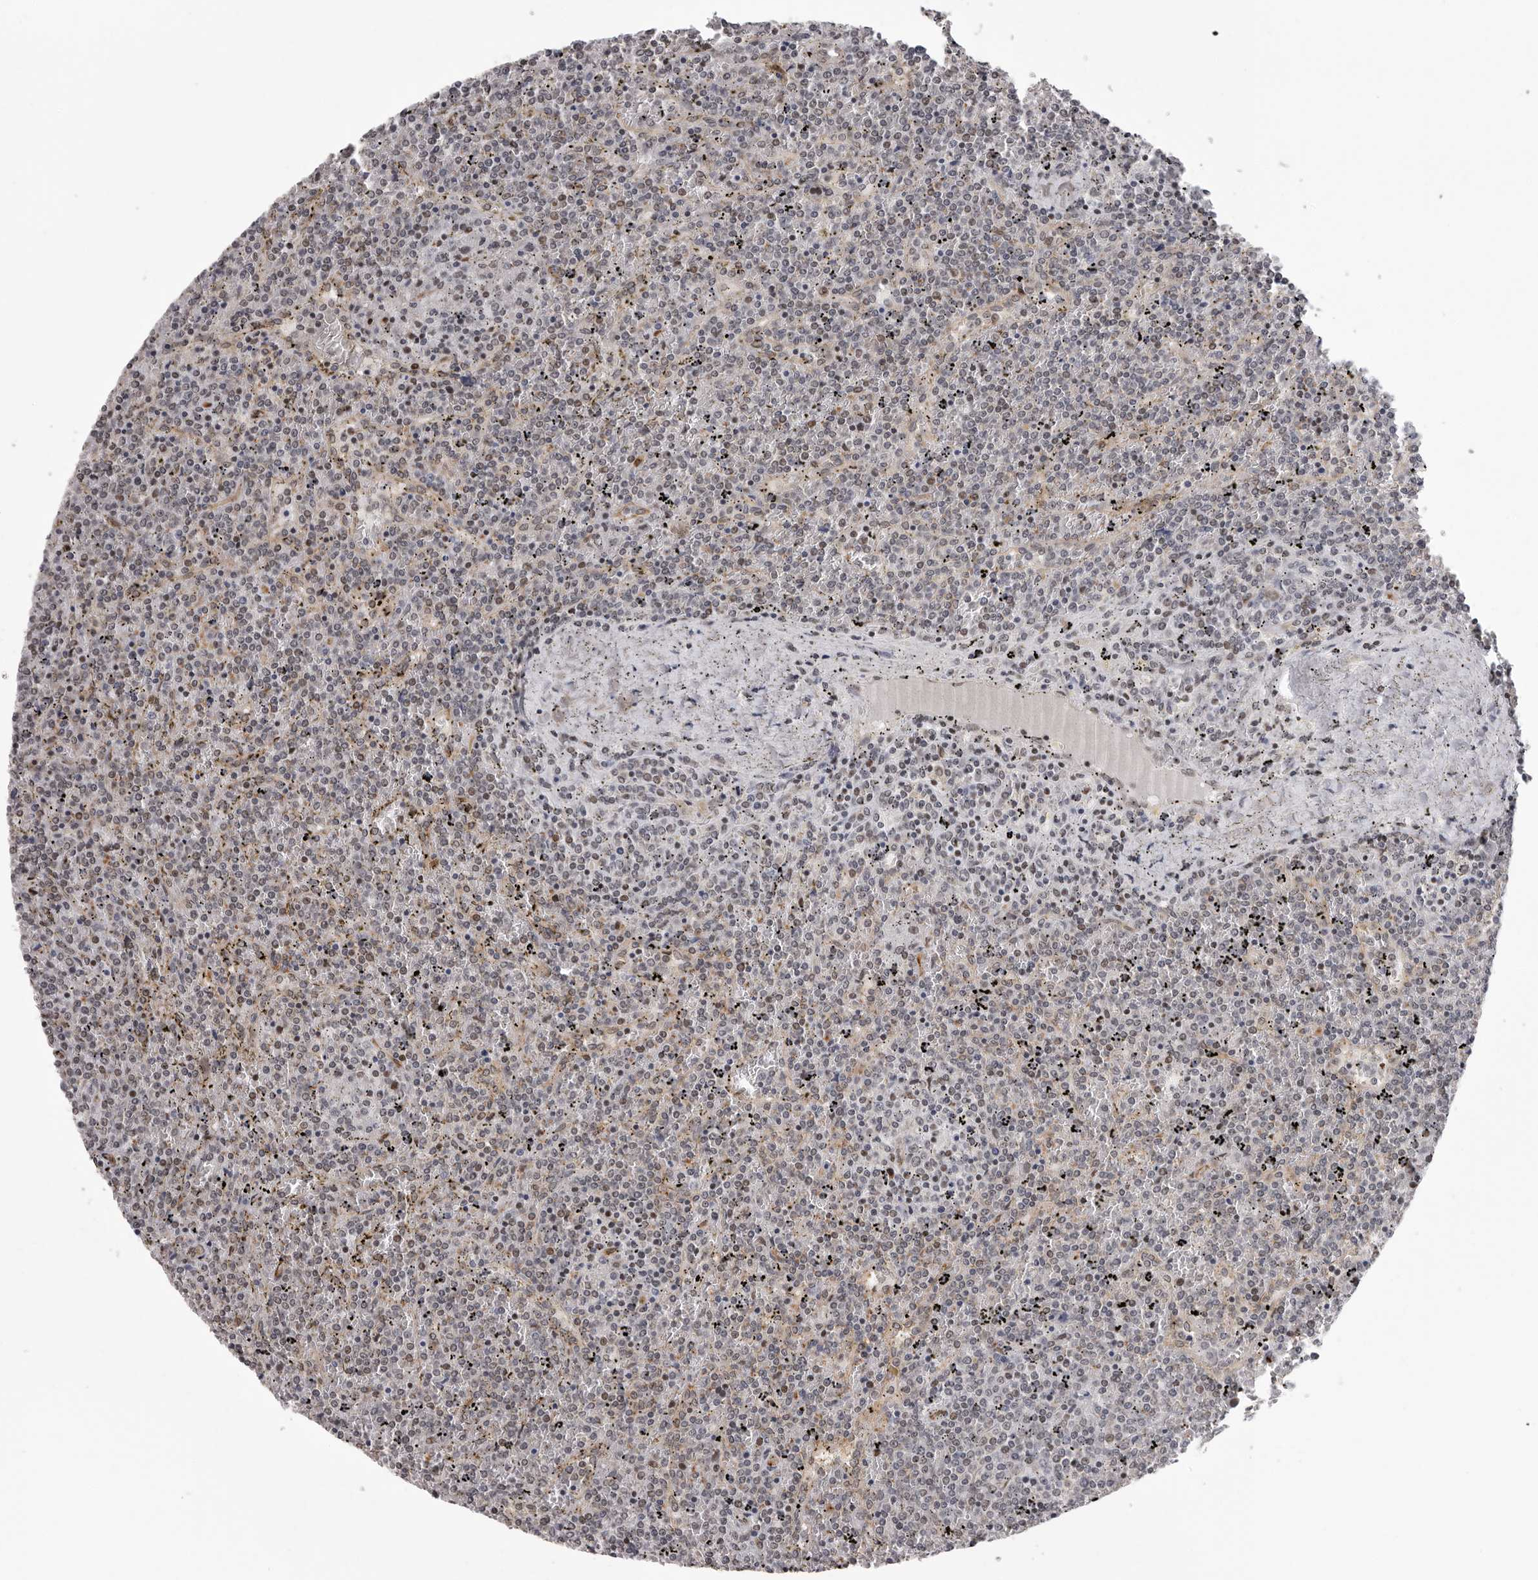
{"staining": {"intensity": "negative", "quantity": "none", "location": "none"}, "tissue": "lymphoma", "cell_type": "Tumor cells", "image_type": "cancer", "snomed": [{"axis": "morphology", "description": "Malignant lymphoma, non-Hodgkin's type, Low grade"}, {"axis": "topography", "description": "Spleen"}], "caption": "Micrograph shows no significant protein positivity in tumor cells of lymphoma.", "gene": "RALGPS2", "patient": {"sex": "female", "age": 19}}